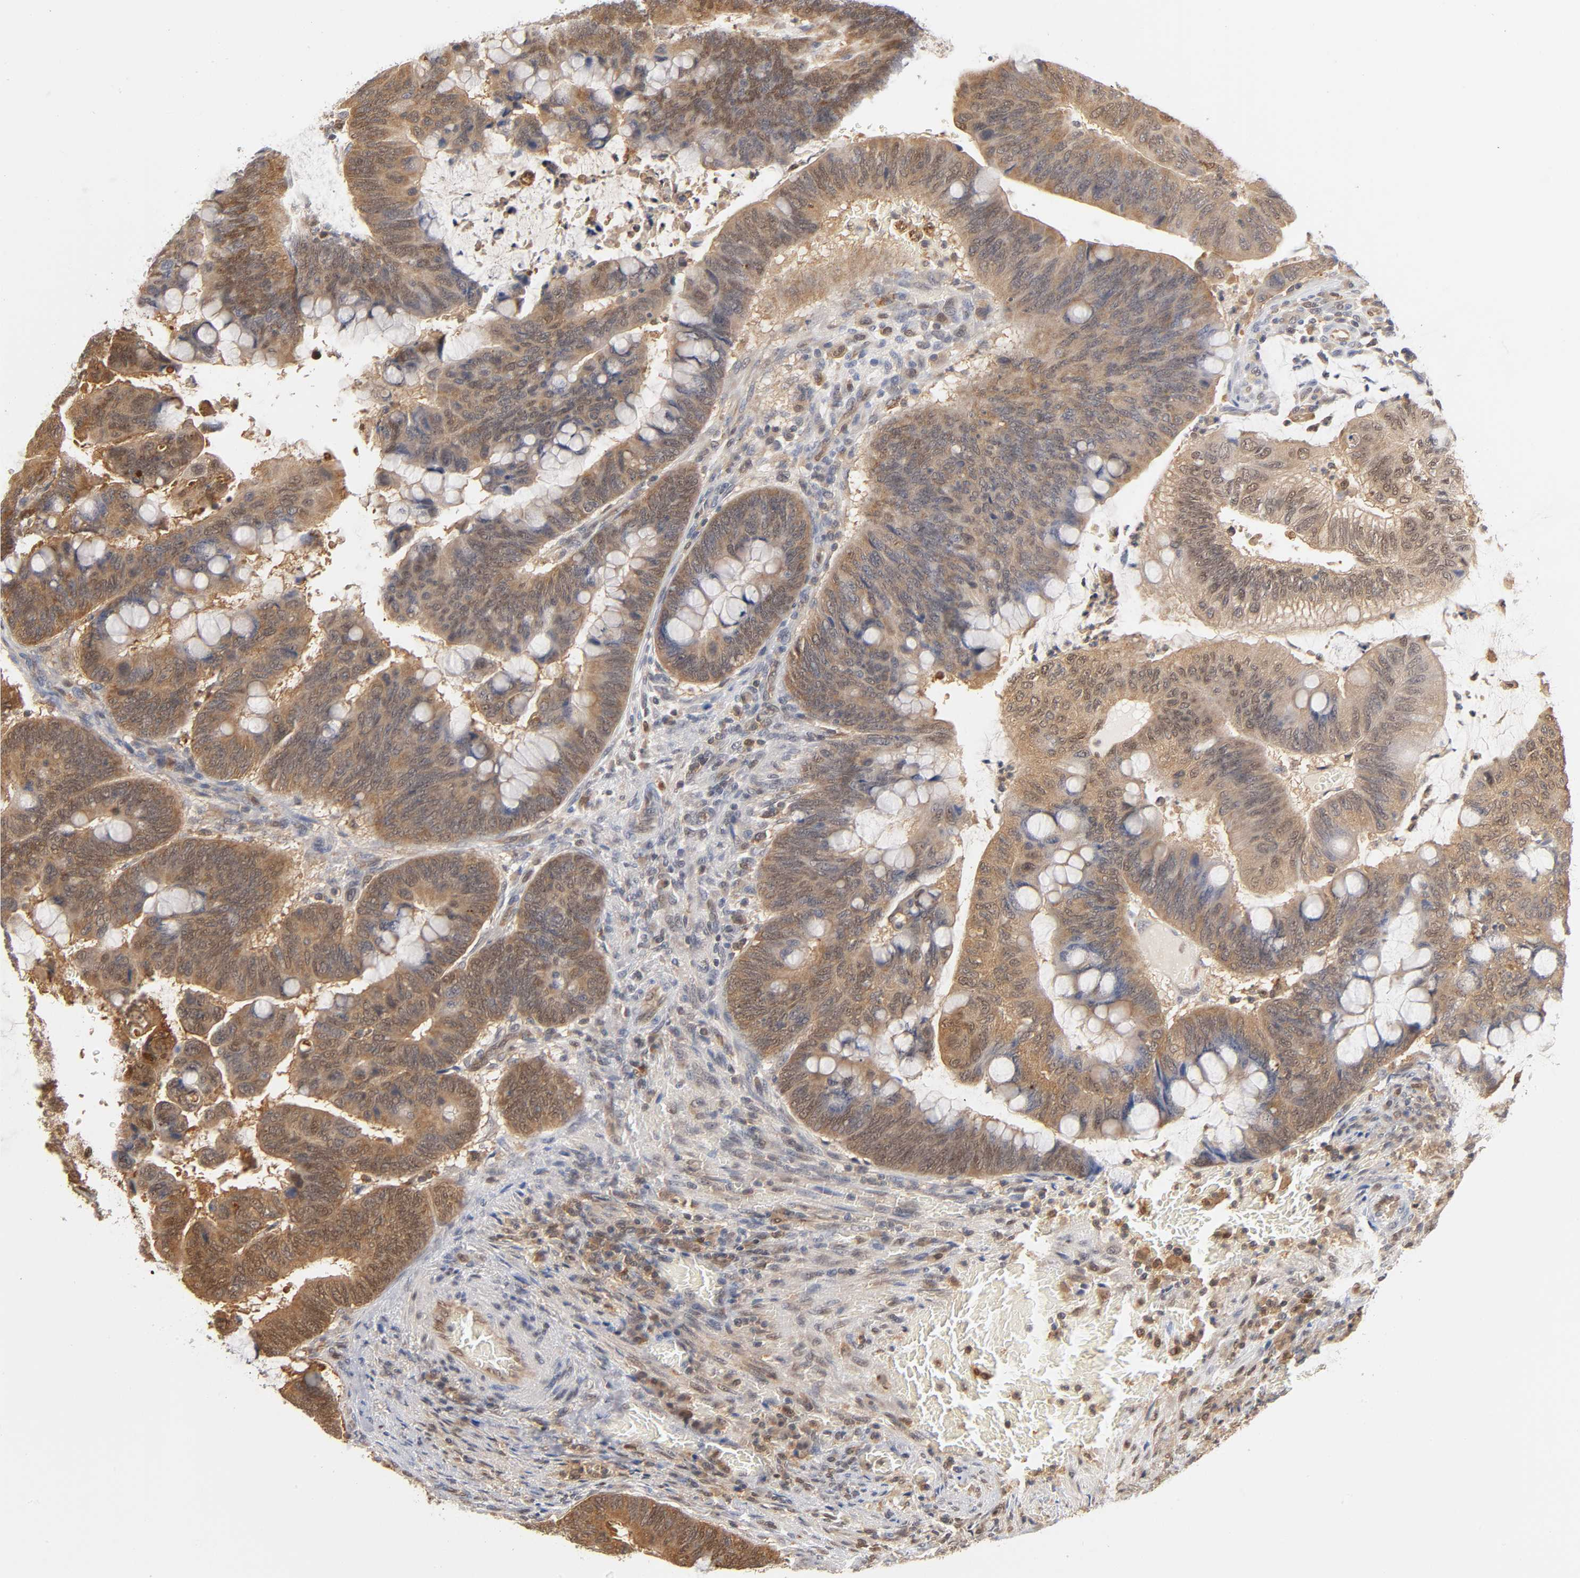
{"staining": {"intensity": "strong", "quantity": ">75%", "location": "cytoplasmic/membranous"}, "tissue": "colorectal cancer", "cell_type": "Tumor cells", "image_type": "cancer", "snomed": [{"axis": "morphology", "description": "Normal tissue, NOS"}, {"axis": "morphology", "description": "Adenocarcinoma, NOS"}, {"axis": "topography", "description": "Rectum"}], "caption": "This is an image of IHC staining of colorectal cancer (adenocarcinoma), which shows strong expression in the cytoplasmic/membranous of tumor cells.", "gene": "DFFB", "patient": {"sex": "male", "age": 92}}